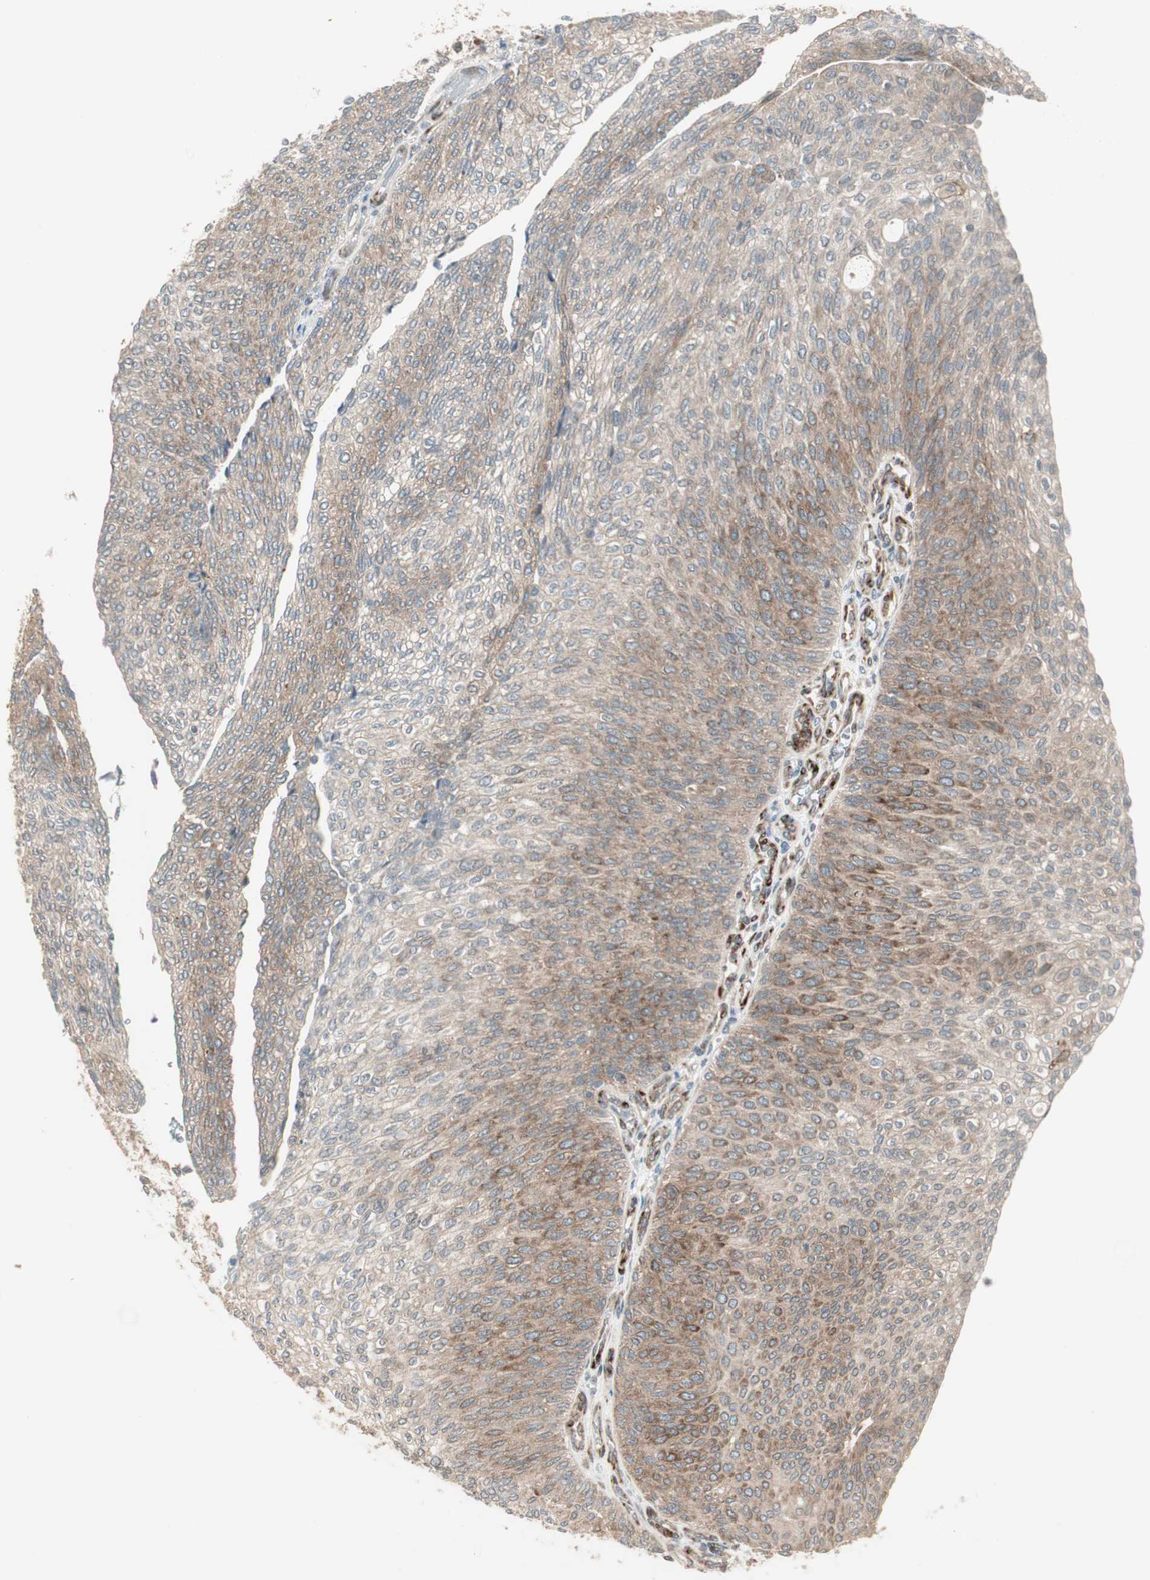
{"staining": {"intensity": "weak", "quantity": ">75%", "location": "cytoplasmic/membranous"}, "tissue": "urothelial cancer", "cell_type": "Tumor cells", "image_type": "cancer", "snomed": [{"axis": "morphology", "description": "Urothelial carcinoma, Low grade"}, {"axis": "topography", "description": "Urinary bladder"}], "caption": "The photomicrograph reveals staining of urothelial carcinoma (low-grade), revealing weak cytoplasmic/membranous protein staining (brown color) within tumor cells.", "gene": "PPP2R5E", "patient": {"sex": "female", "age": 79}}